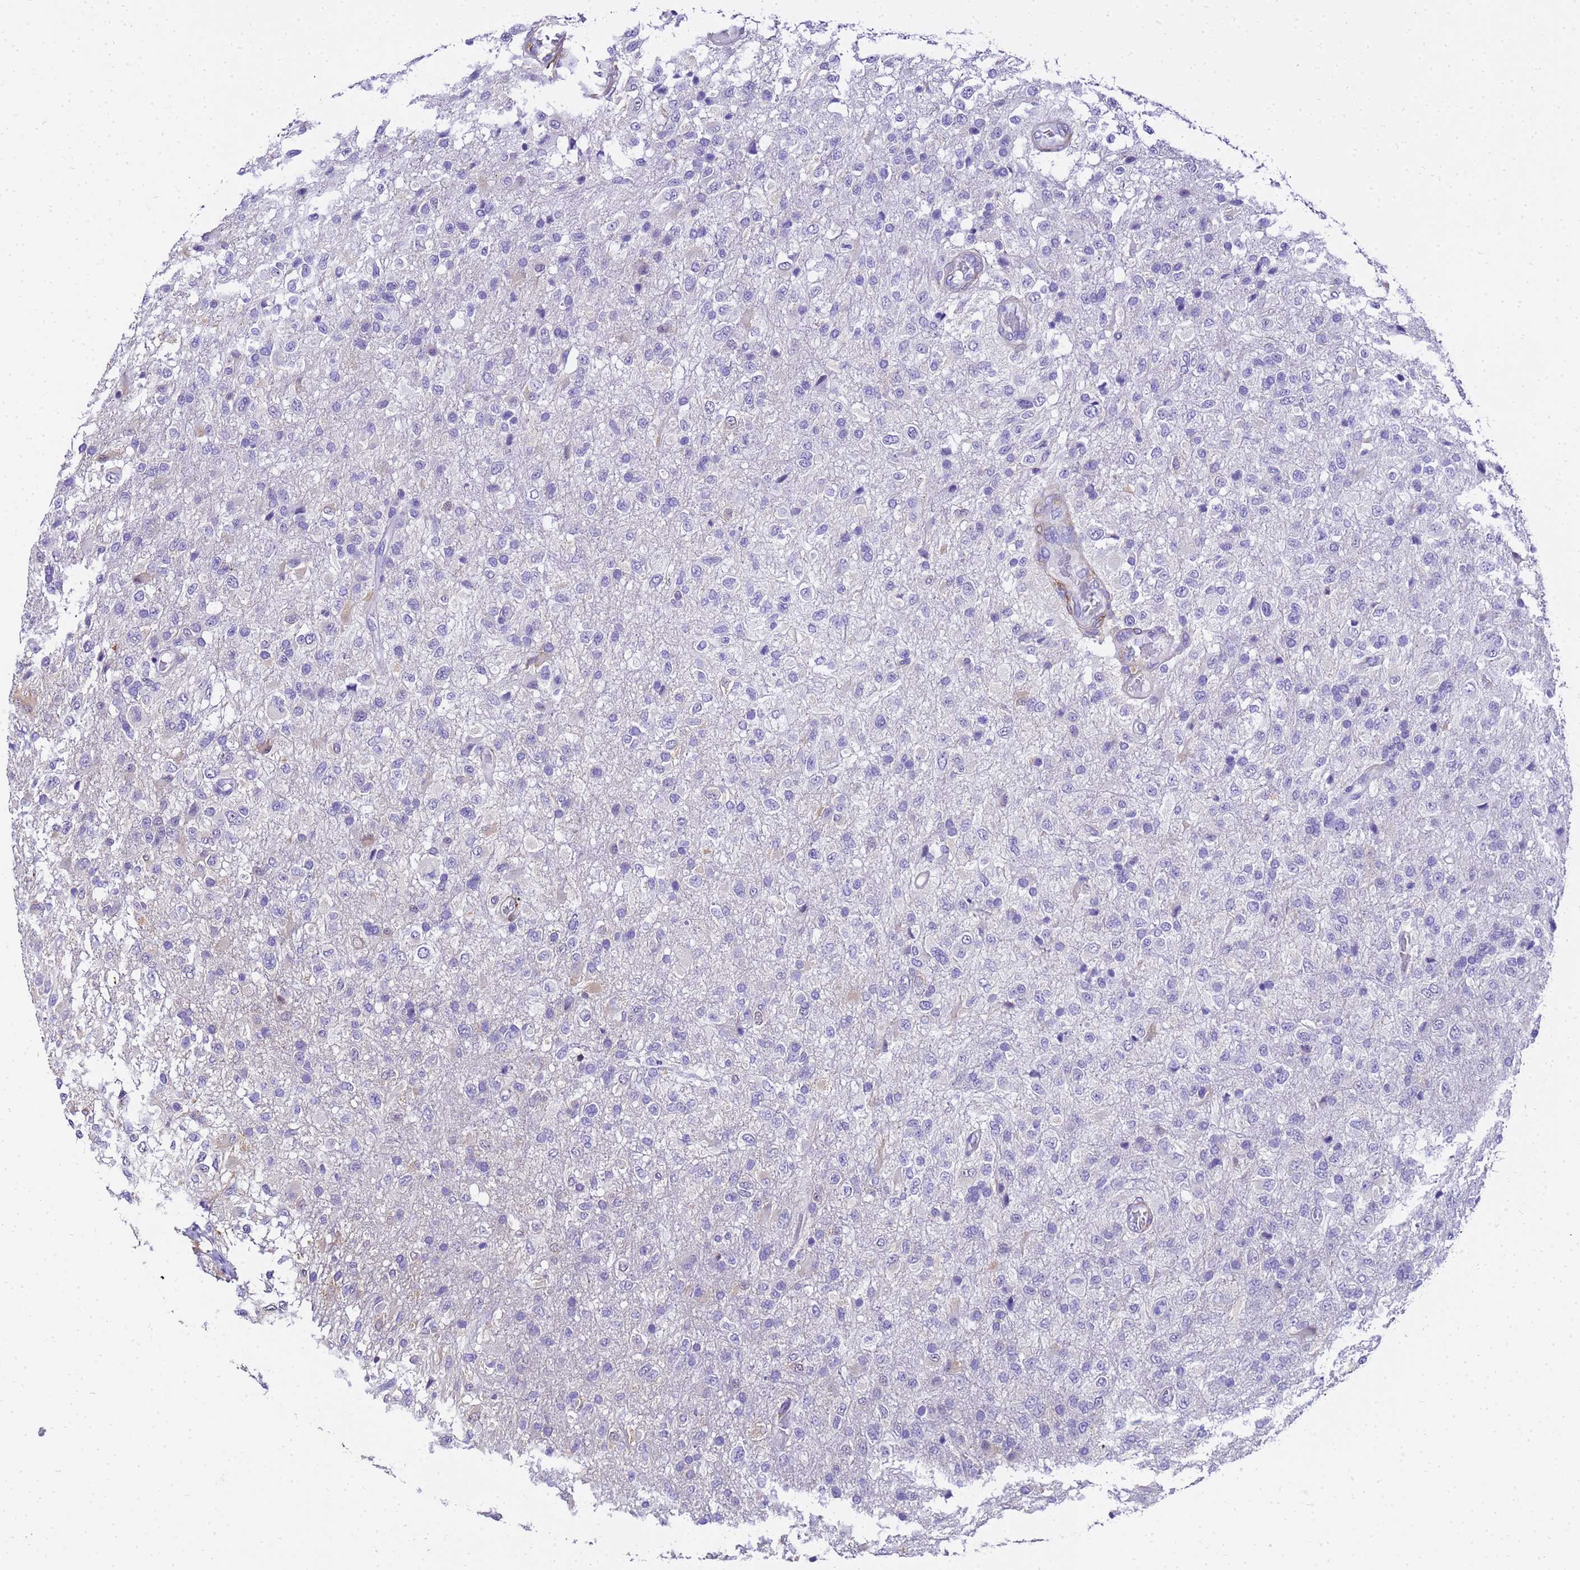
{"staining": {"intensity": "negative", "quantity": "none", "location": "none"}, "tissue": "glioma", "cell_type": "Tumor cells", "image_type": "cancer", "snomed": [{"axis": "morphology", "description": "Glioma, malignant, High grade"}, {"axis": "topography", "description": "Brain"}], "caption": "DAB (3,3'-diaminobenzidine) immunohistochemical staining of malignant glioma (high-grade) demonstrates no significant positivity in tumor cells.", "gene": "HSPB6", "patient": {"sex": "female", "age": 74}}